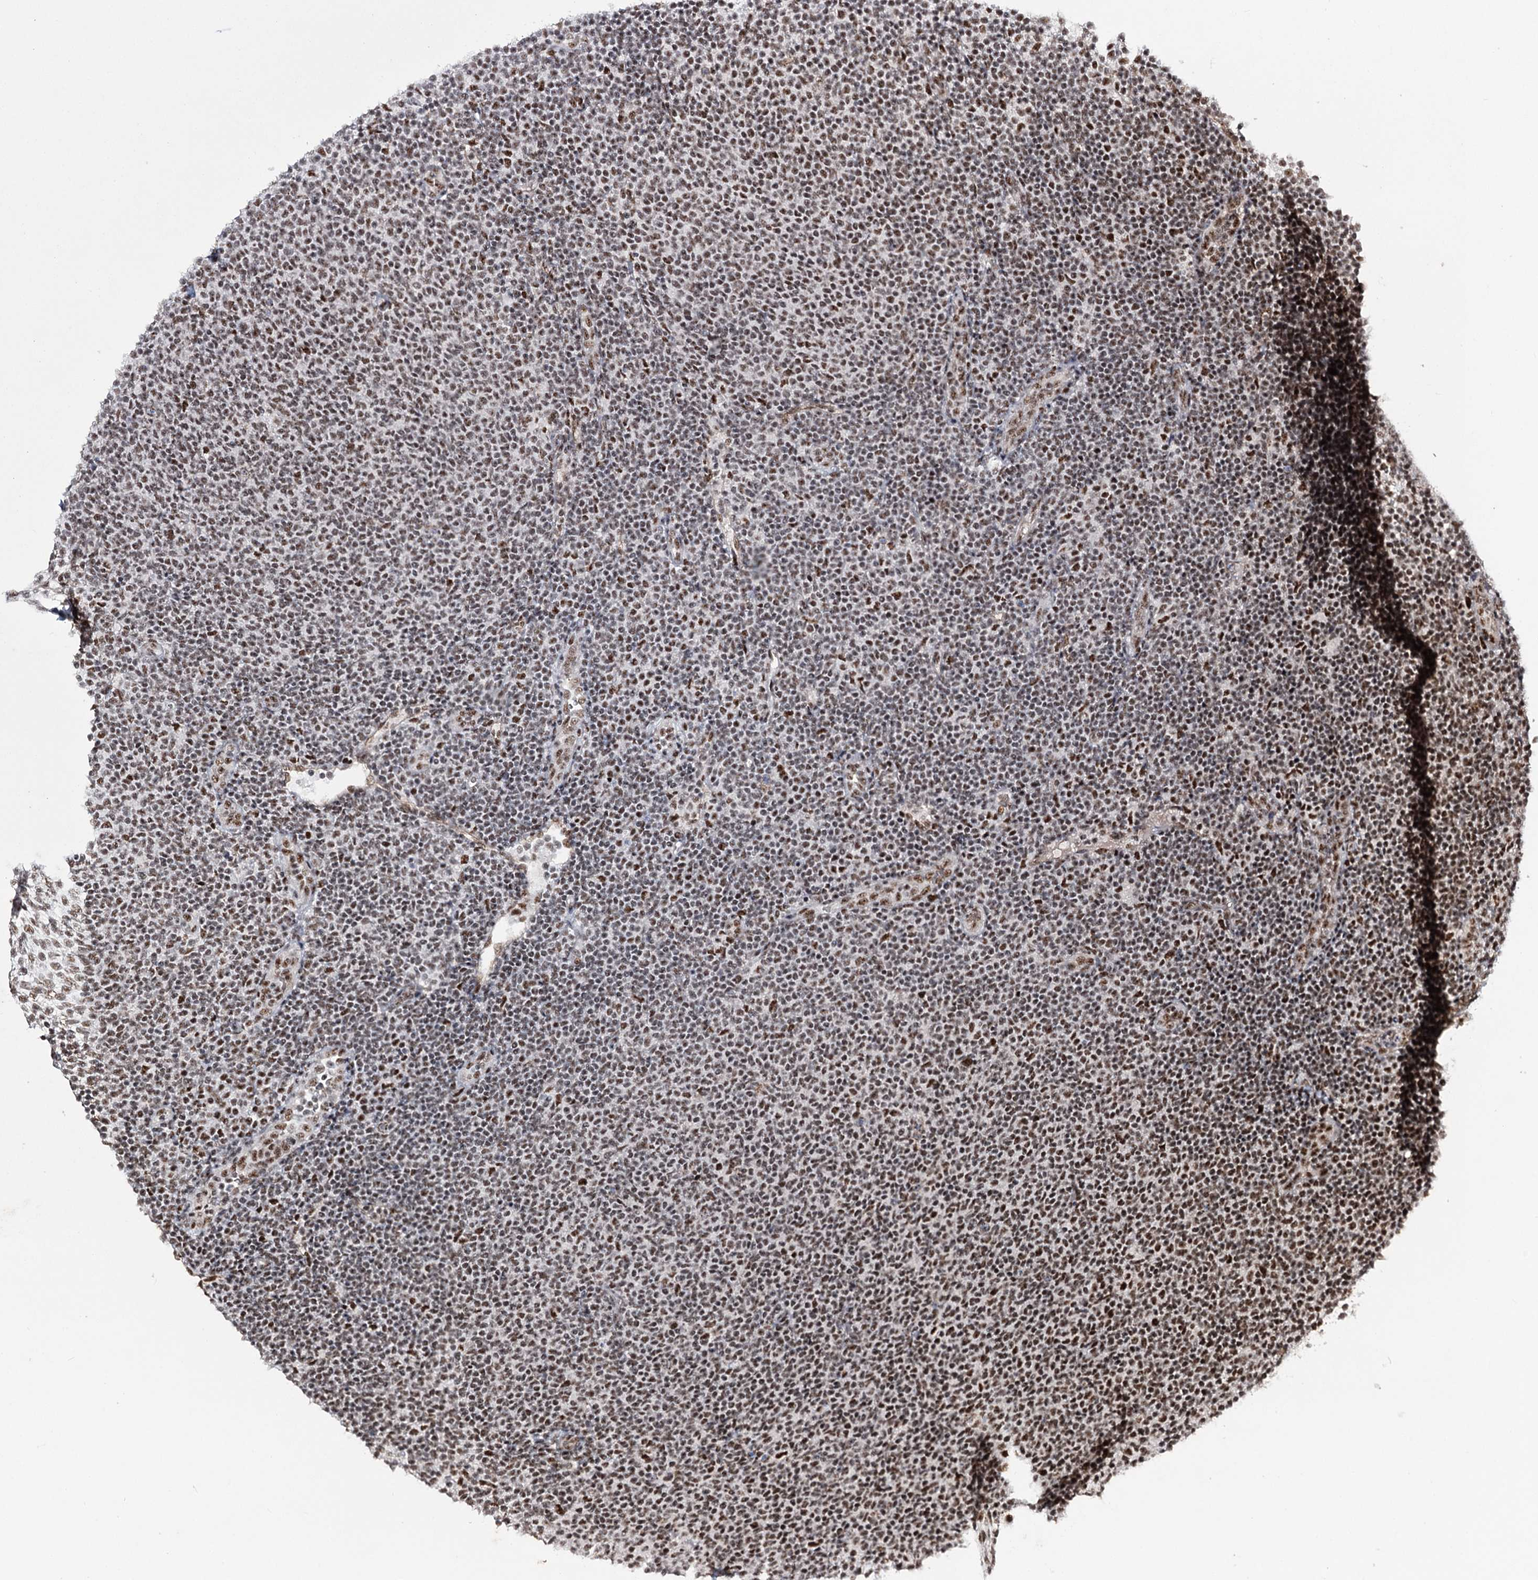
{"staining": {"intensity": "moderate", "quantity": ">75%", "location": "nuclear"}, "tissue": "lymphoma", "cell_type": "Tumor cells", "image_type": "cancer", "snomed": [{"axis": "morphology", "description": "Malignant lymphoma, non-Hodgkin's type, Low grade"}, {"axis": "topography", "description": "Lymph node"}], "caption": "Protein expression analysis of malignant lymphoma, non-Hodgkin's type (low-grade) shows moderate nuclear expression in approximately >75% of tumor cells.", "gene": "PRPF40A", "patient": {"sex": "male", "age": 66}}